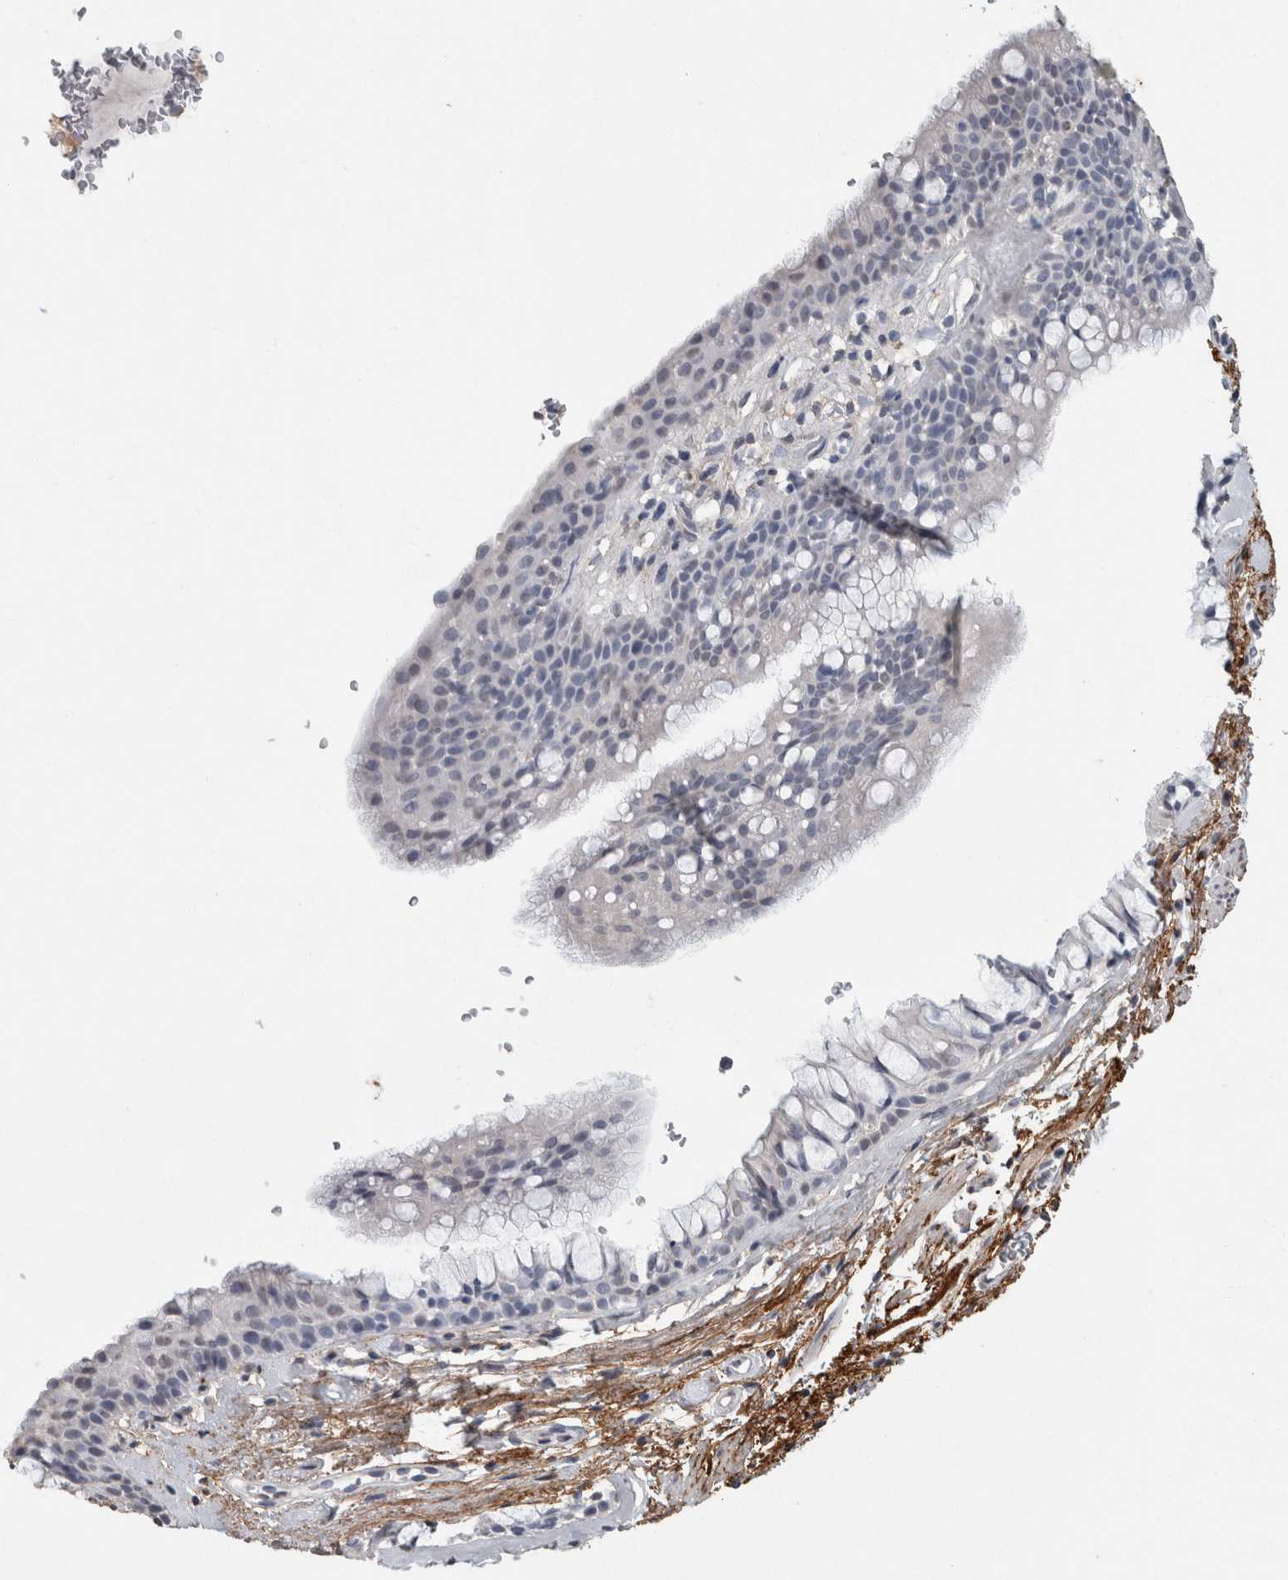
{"staining": {"intensity": "negative", "quantity": "none", "location": "none"}, "tissue": "bronchus", "cell_type": "Respiratory epithelial cells", "image_type": "normal", "snomed": [{"axis": "morphology", "description": "Normal tissue, NOS"}, {"axis": "topography", "description": "Cartilage tissue"}, {"axis": "topography", "description": "Bronchus"}], "caption": "Histopathology image shows no significant protein expression in respiratory epithelial cells of benign bronchus.", "gene": "LTBP1", "patient": {"sex": "female", "age": 53}}